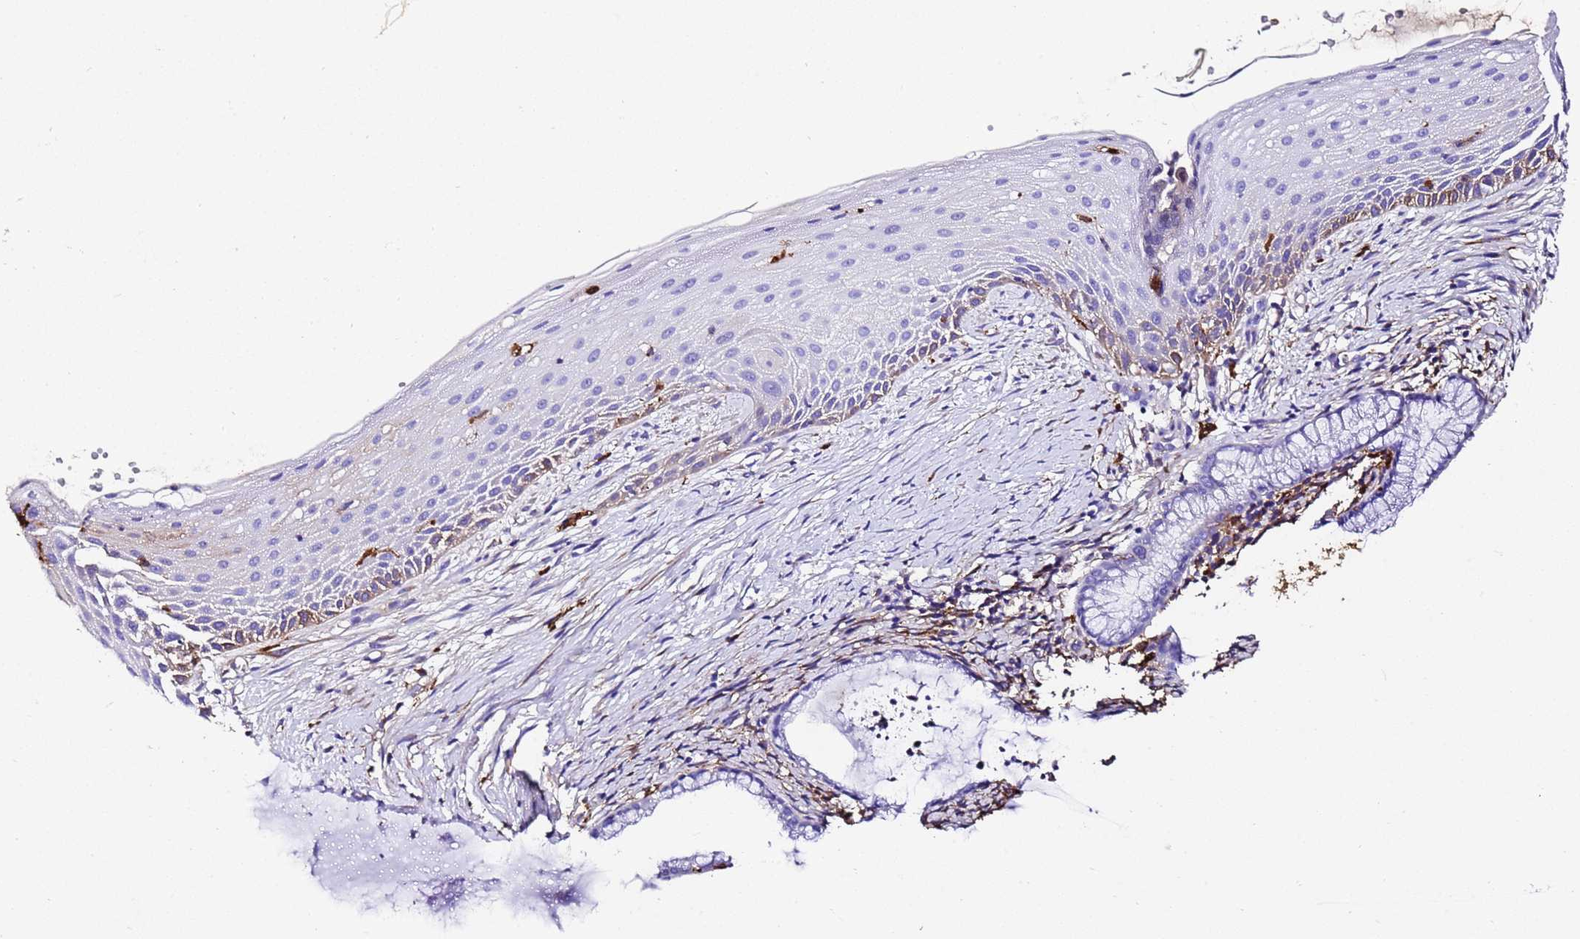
{"staining": {"intensity": "negative", "quantity": "none", "location": "none"}, "tissue": "cervix", "cell_type": "Glandular cells", "image_type": "normal", "snomed": [{"axis": "morphology", "description": "Normal tissue, NOS"}, {"axis": "topography", "description": "Cervix"}], "caption": "Immunohistochemistry (IHC) histopathology image of benign cervix stained for a protein (brown), which displays no expression in glandular cells. Brightfield microscopy of immunohistochemistry (IHC) stained with DAB (brown) and hematoxylin (blue), captured at high magnification.", "gene": "FTL", "patient": {"sex": "female", "age": 36}}